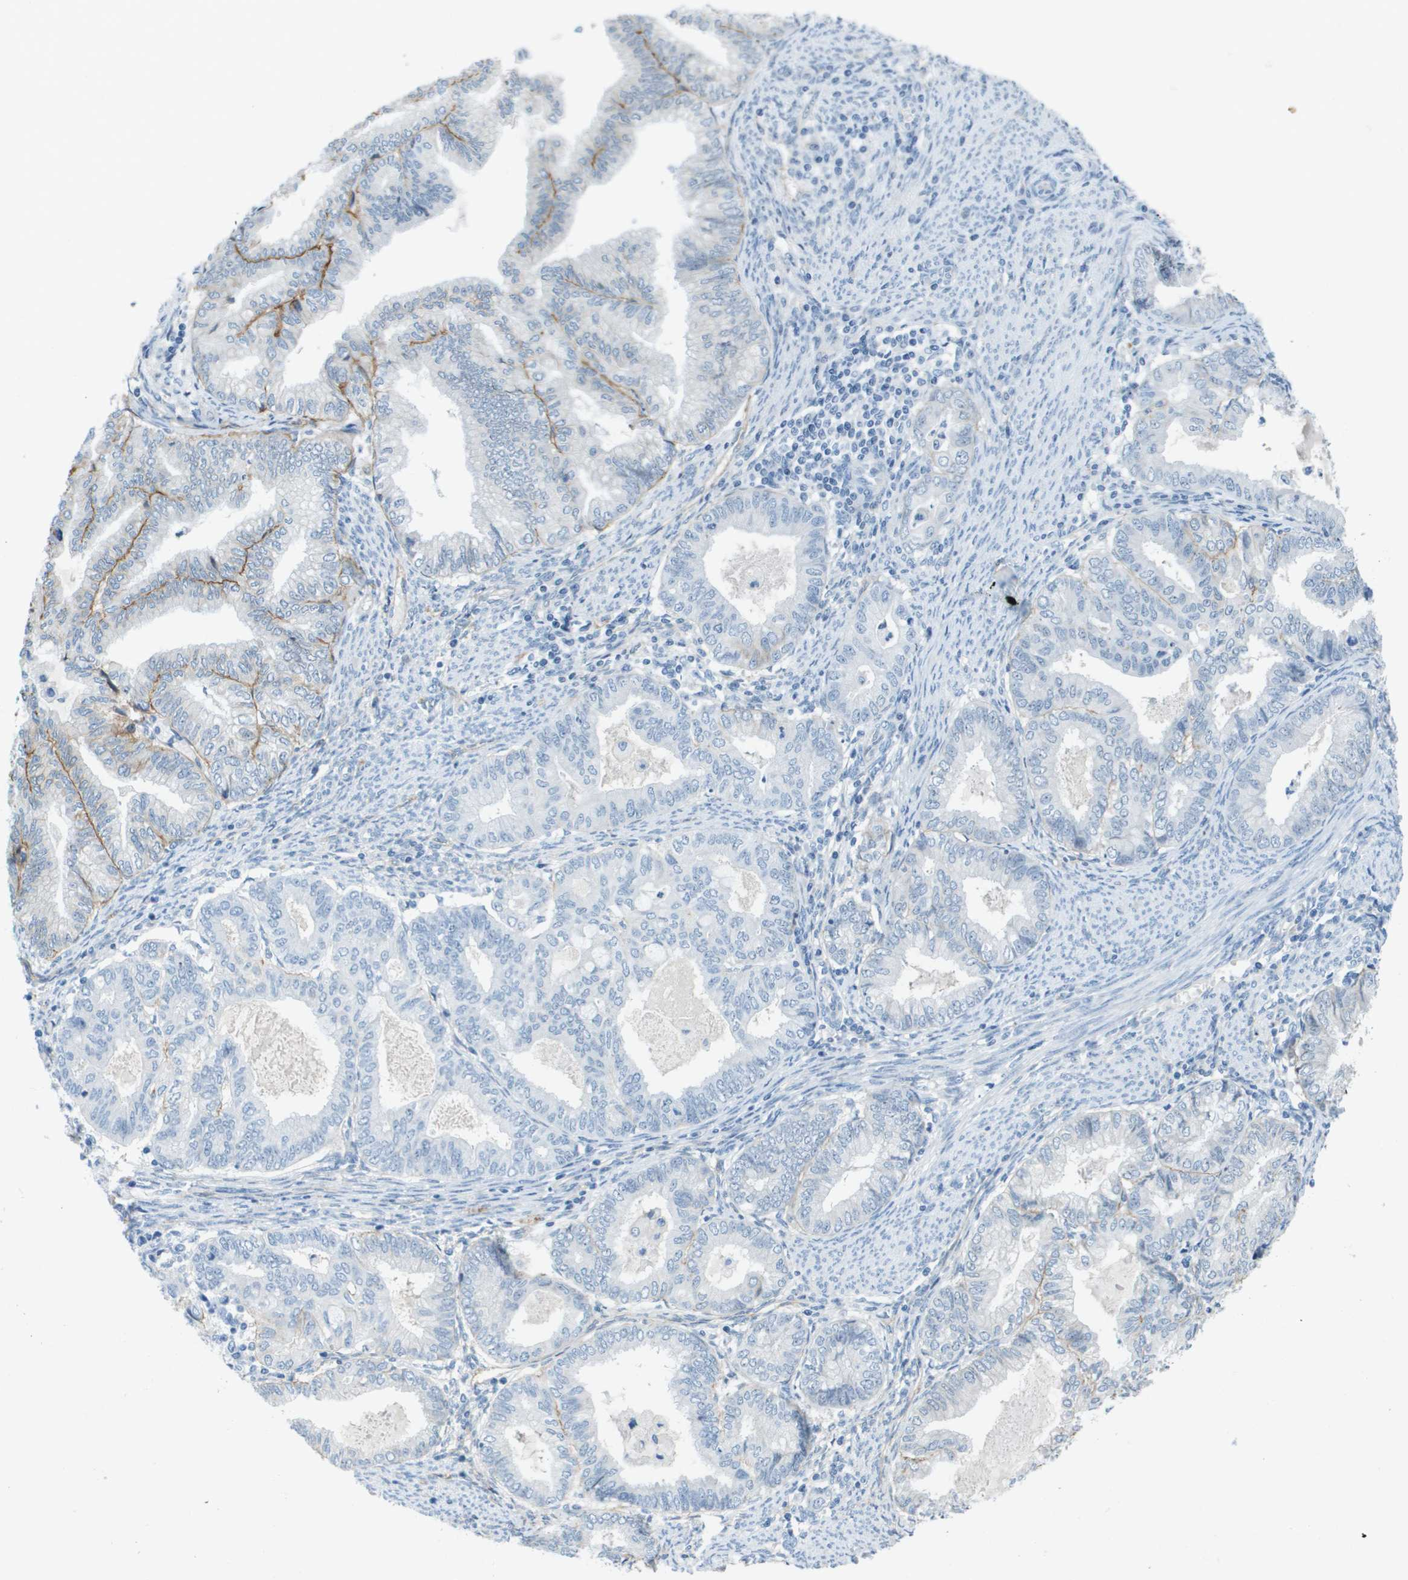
{"staining": {"intensity": "moderate", "quantity": "<25%", "location": "cytoplasmic/membranous"}, "tissue": "endometrial cancer", "cell_type": "Tumor cells", "image_type": "cancer", "snomed": [{"axis": "morphology", "description": "Adenocarcinoma, NOS"}, {"axis": "topography", "description": "Endometrium"}], "caption": "A micrograph of endometrial adenocarcinoma stained for a protein exhibits moderate cytoplasmic/membranous brown staining in tumor cells. The protein of interest is shown in brown color, while the nuclei are stained blue.", "gene": "ITGA6", "patient": {"sex": "female", "age": 79}}